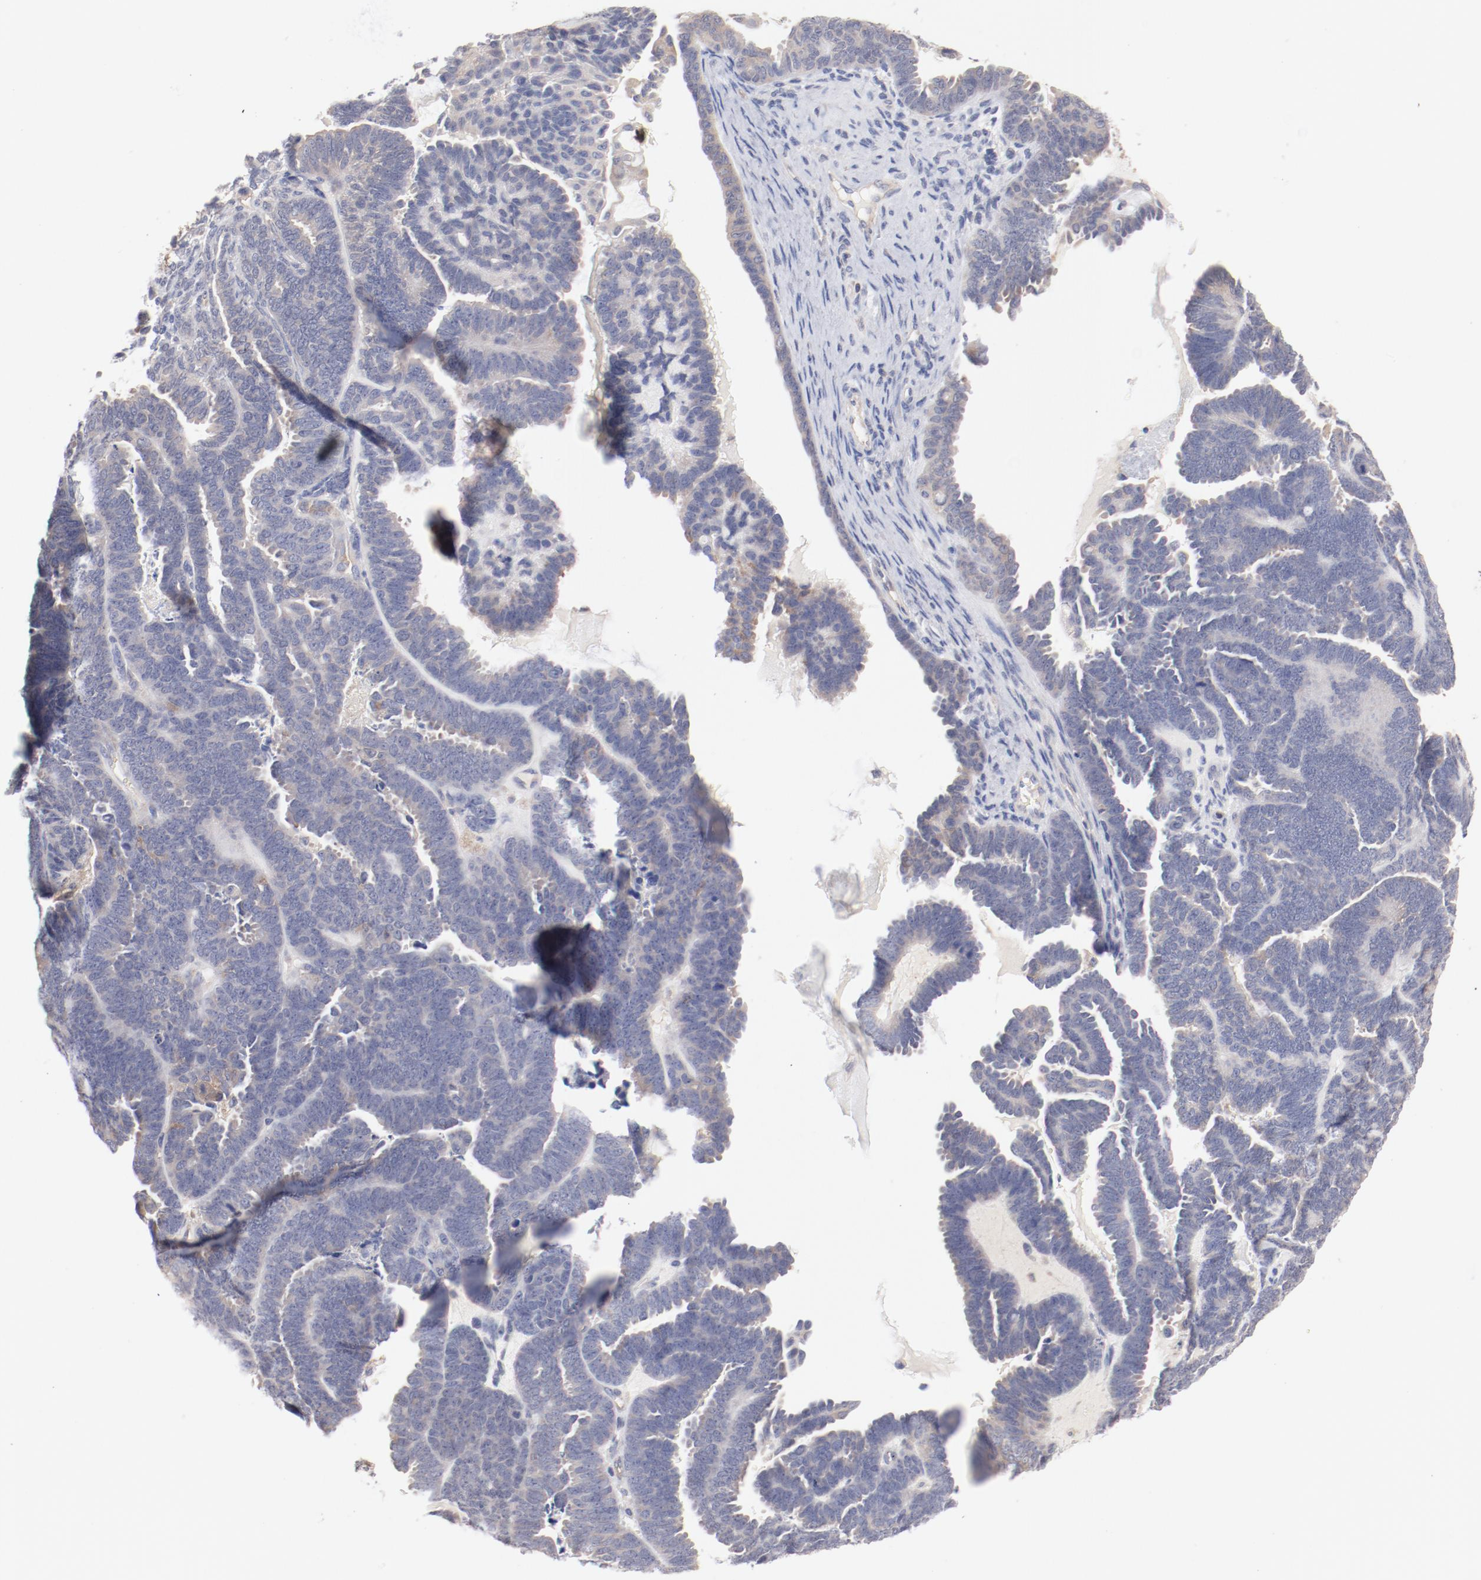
{"staining": {"intensity": "negative", "quantity": "none", "location": "none"}, "tissue": "endometrial cancer", "cell_type": "Tumor cells", "image_type": "cancer", "snomed": [{"axis": "morphology", "description": "Neoplasm, malignant, NOS"}, {"axis": "topography", "description": "Endometrium"}], "caption": "Immunohistochemistry (IHC) micrograph of neoplastic tissue: endometrial cancer (malignant neoplasm) stained with DAB (3,3'-diaminobenzidine) displays no significant protein expression in tumor cells.", "gene": "SETD3", "patient": {"sex": "female", "age": 74}}